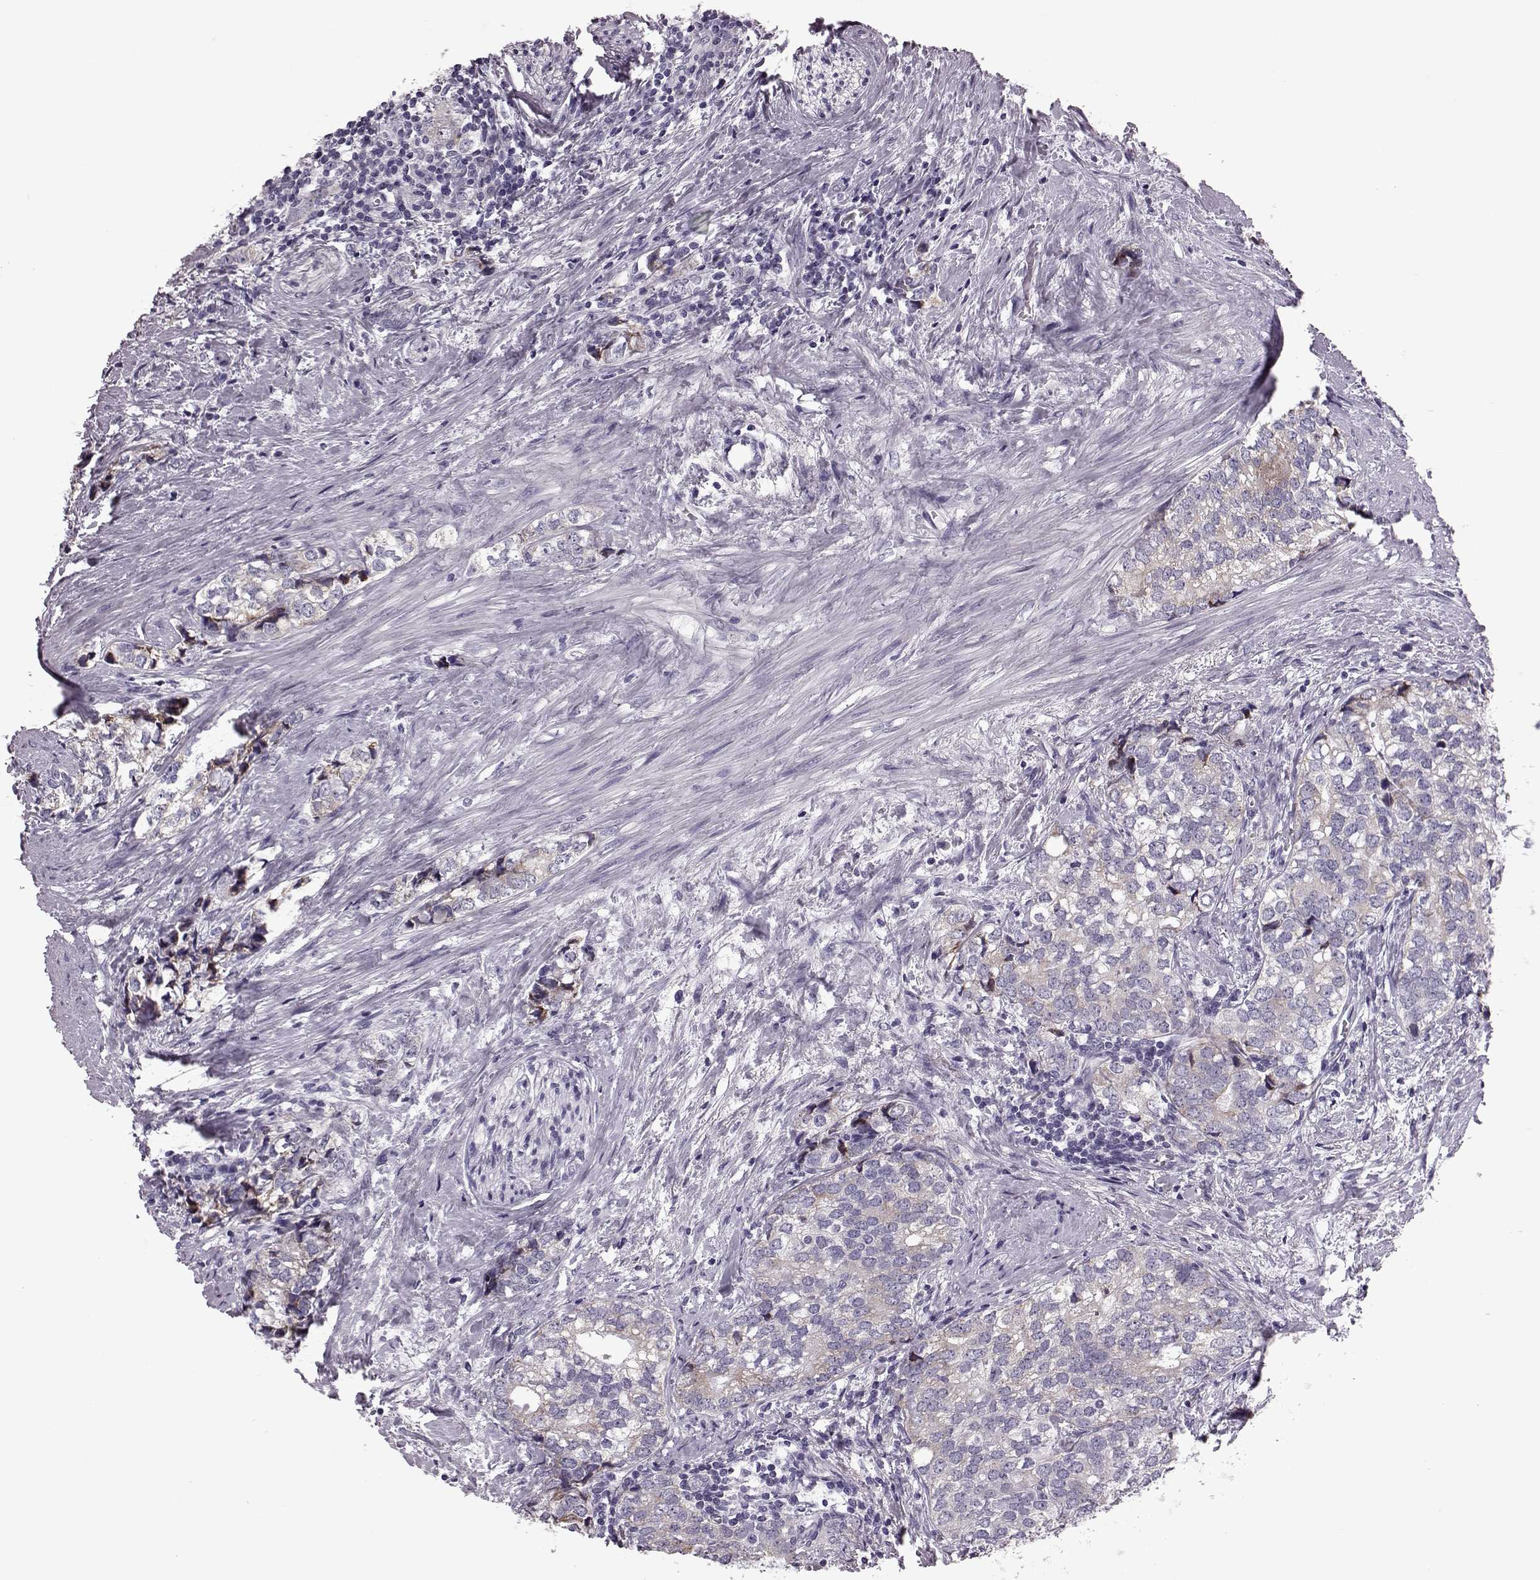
{"staining": {"intensity": "weak", "quantity": "25%-75%", "location": "cytoplasmic/membranous"}, "tissue": "prostate cancer", "cell_type": "Tumor cells", "image_type": "cancer", "snomed": [{"axis": "morphology", "description": "Adenocarcinoma, NOS"}, {"axis": "topography", "description": "Prostate and seminal vesicle, NOS"}], "caption": "Adenocarcinoma (prostate) tissue reveals weak cytoplasmic/membranous expression in approximately 25%-75% of tumor cells The staining was performed using DAB to visualize the protein expression in brown, while the nuclei were stained in blue with hematoxylin (Magnification: 20x).", "gene": "RIMS2", "patient": {"sex": "male", "age": 63}}